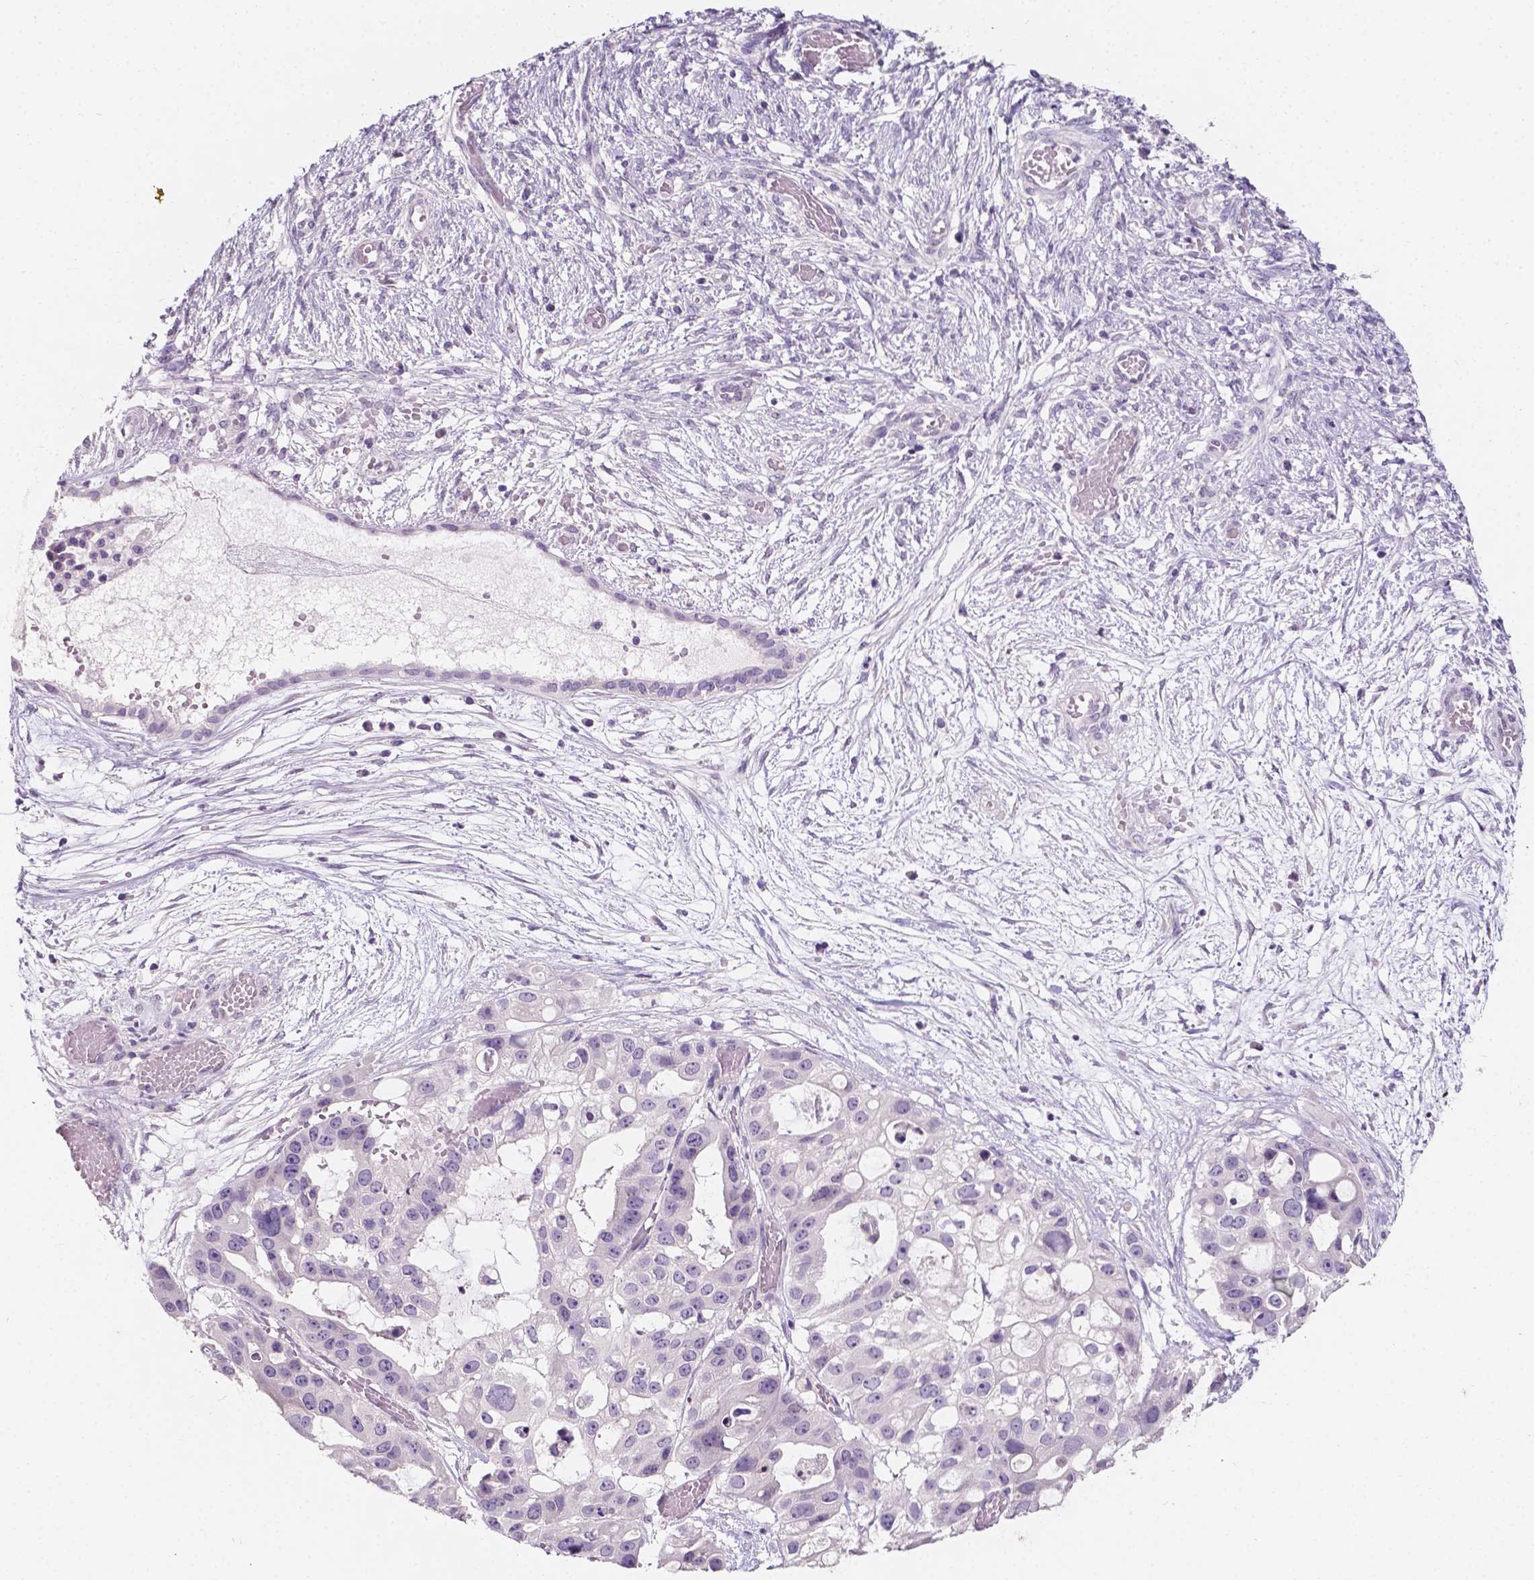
{"staining": {"intensity": "negative", "quantity": "none", "location": "none"}, "tissue": "ovarian cancer", "cell_type": "Tumor cells", "image_type": "cancer", "snomed": [{"axis": "morphology", "description": "Cystadenocarcinoma, serous, NOS"}, {"axis": "topography", "description": "Ovary"}], "caption": "Immunohistochemical staining of serous cystadenocarcinoma (ovarian) exhibits no significant staining in tumor cells.", "gene": "TAL1", "patient": {"sex": "female", "age": 56}}